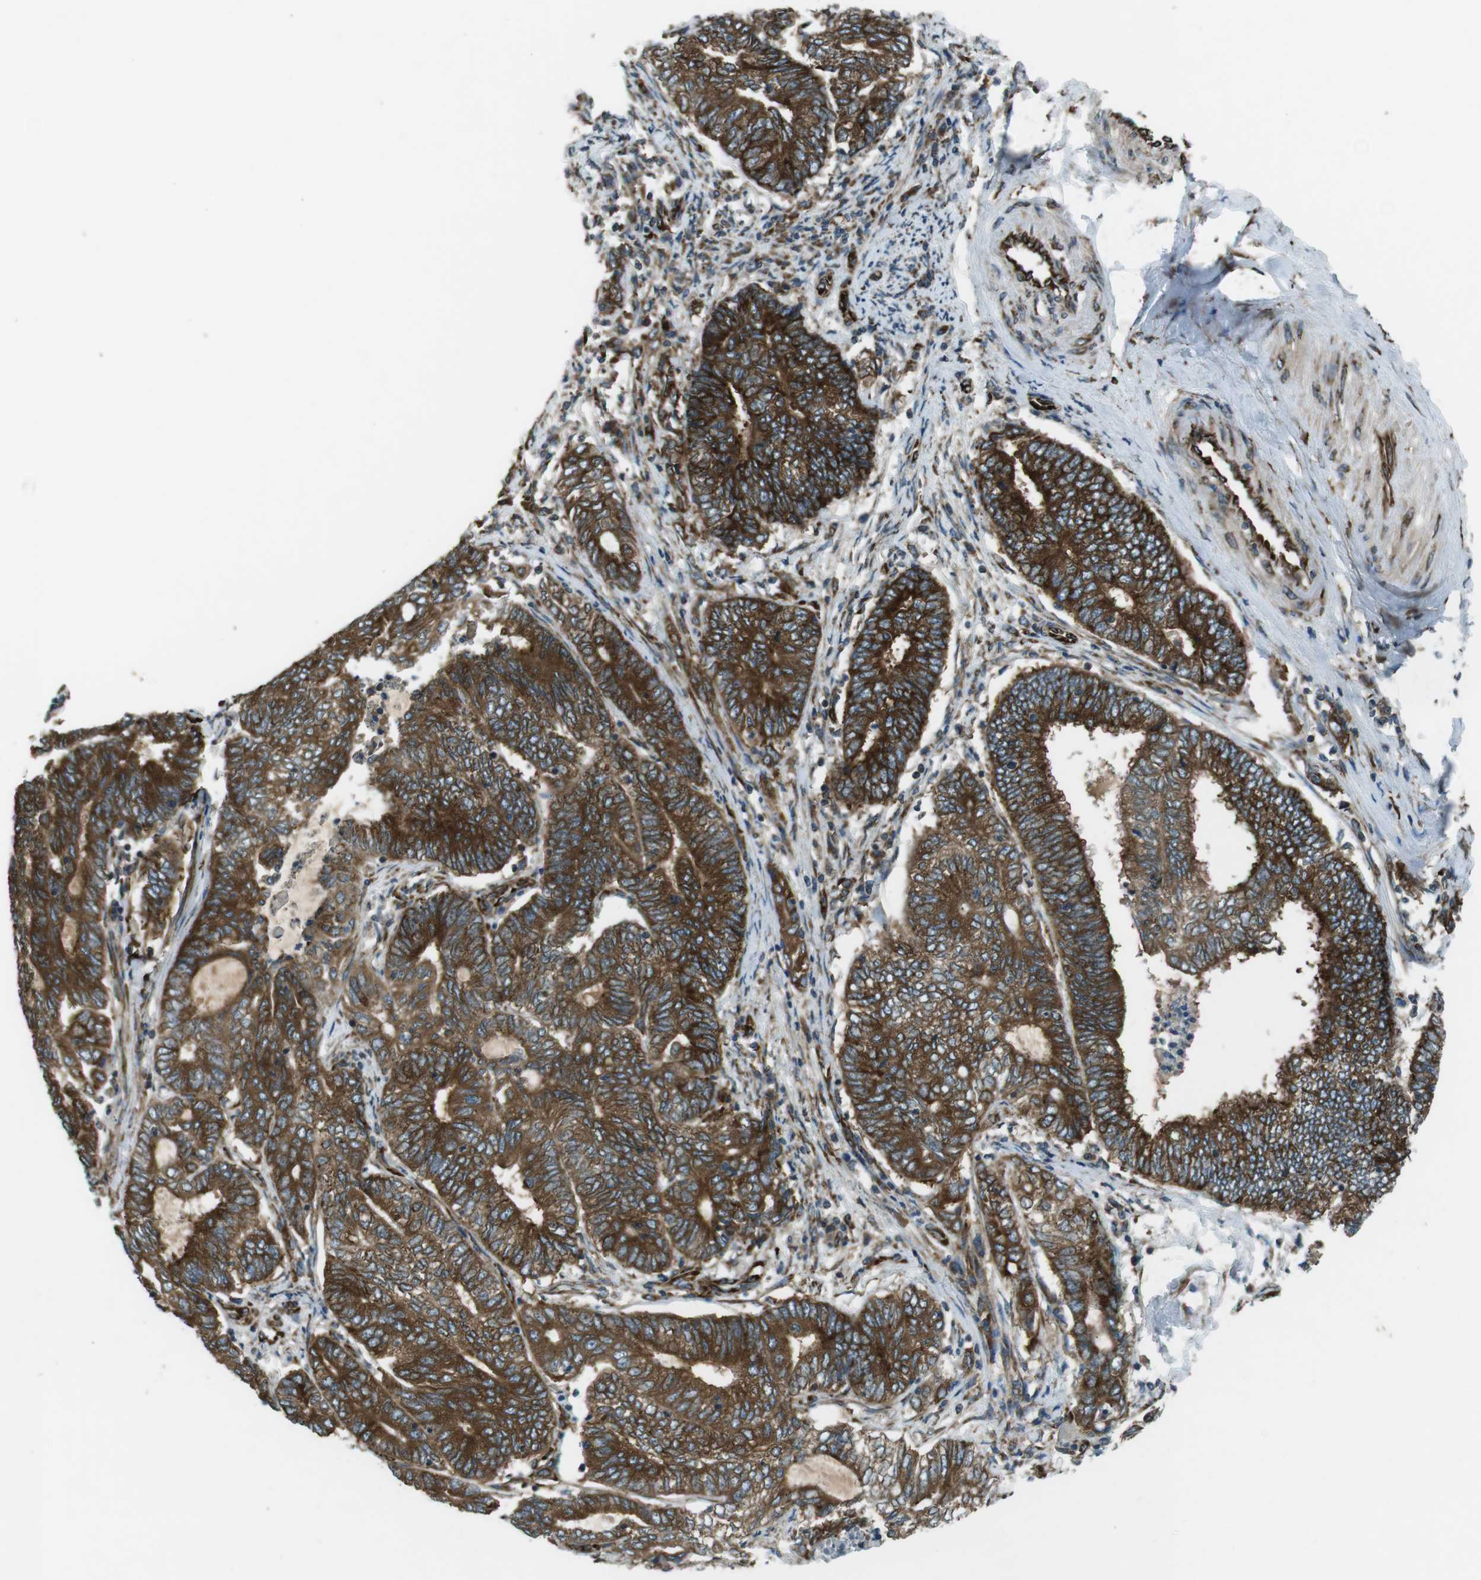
{"staining": {"intensity": "strong", "quantity": ">75%", "location": "cytoplasmic/membranous"}, "tissue": "endometrial cancer", "cell_type": "Tumor cells", "image_type": "cancer", "snomed": [{"axis": "morphology", "description": "Adenocarcinoma, NOS"}, {"axis": "topography", "description": "Uterus"}, {"axis": "topography", "description": "Endometrium"}], "caption": "Endometrial adenocarcinoma stained with a brown dye displays strong cytoplasmic/membranous positive positivity in approximately >75% of tumor cells.", "gene": "KTN1", "patient": {"sex": "female", "age": 70}}